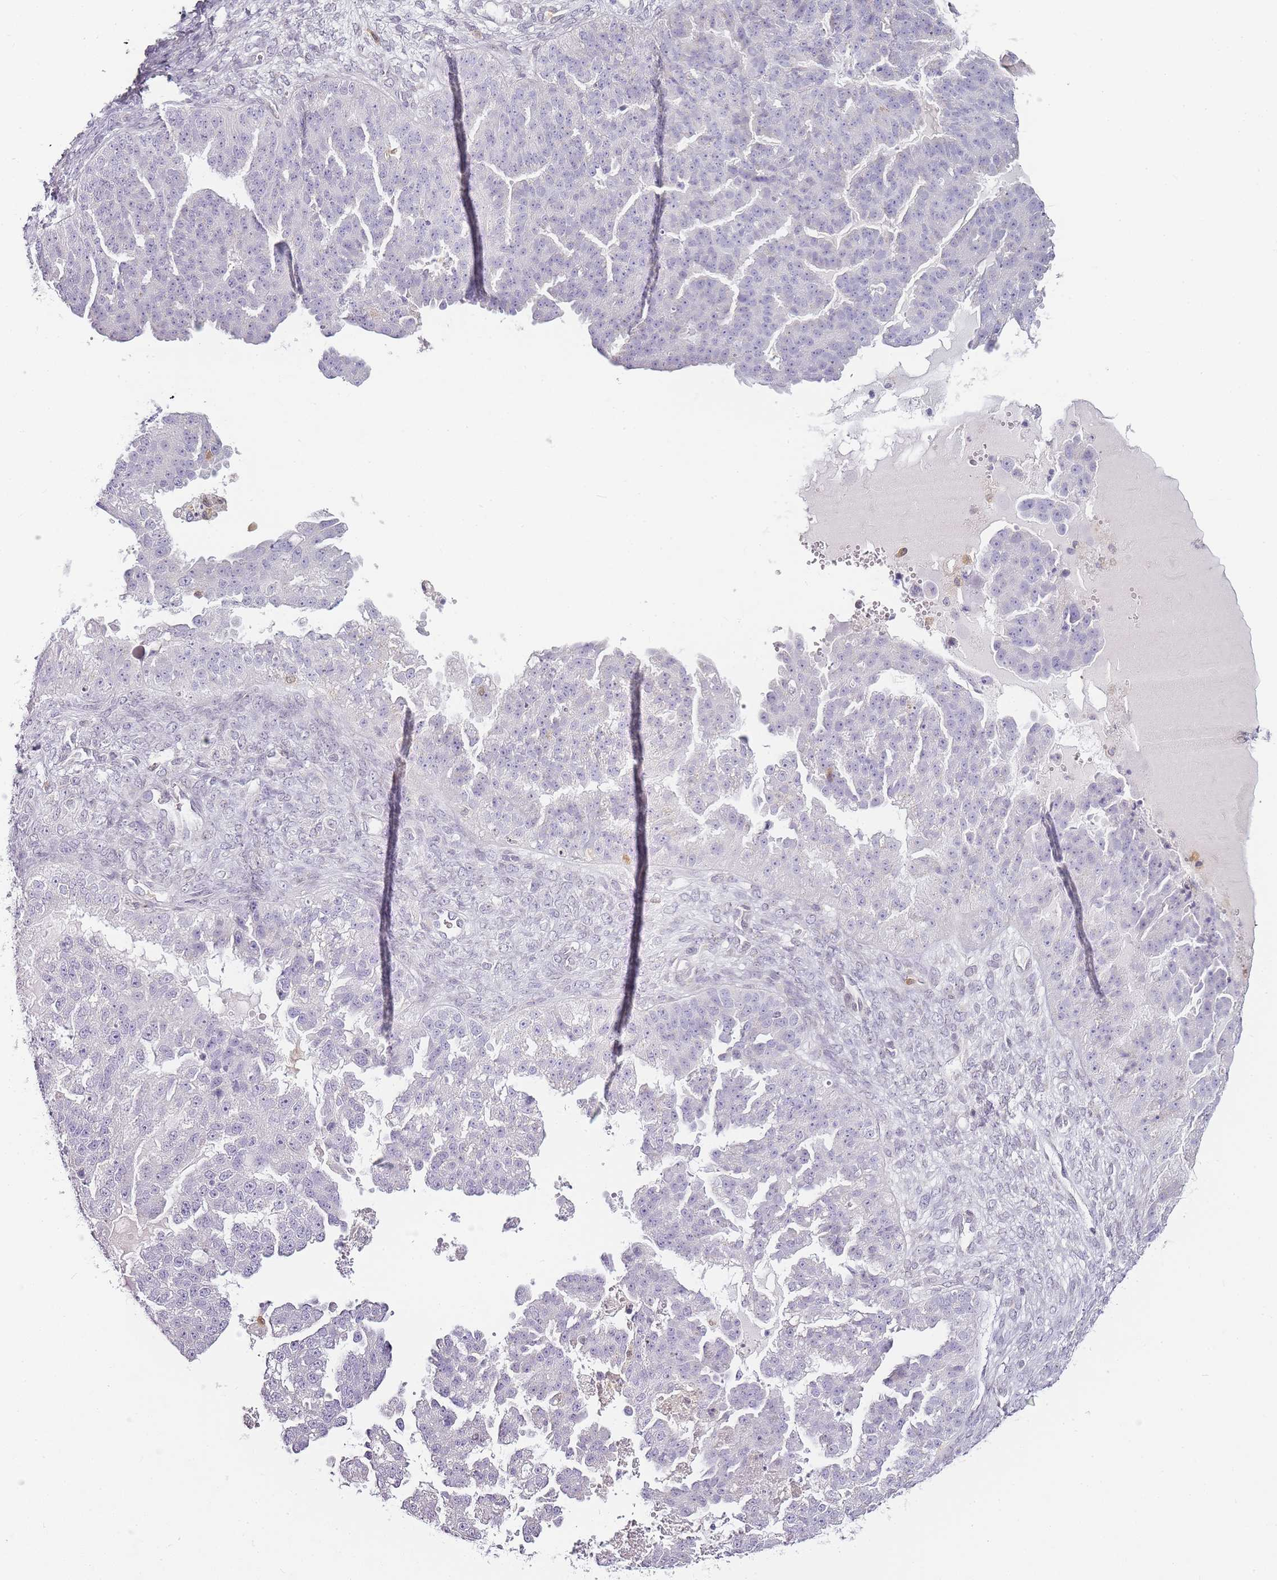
{"staining": {"intensity": "negative", "quantity": "none", "location": "none"}, "tissue": "ovarian cancer", "cell_type": "Tumor cells", "image_type": "cancer", "snomed": [{"axis": "morphology", "description": "Cystadenocarcinoma, serous, NOS"}, {"axis": "topography", "description": "Ovary"}], "caption": "Tumor cells show no significant expression in ovarian cancer.", "gene": "JAKMIP1", "patient": {"sex": "female", "age": 58}}